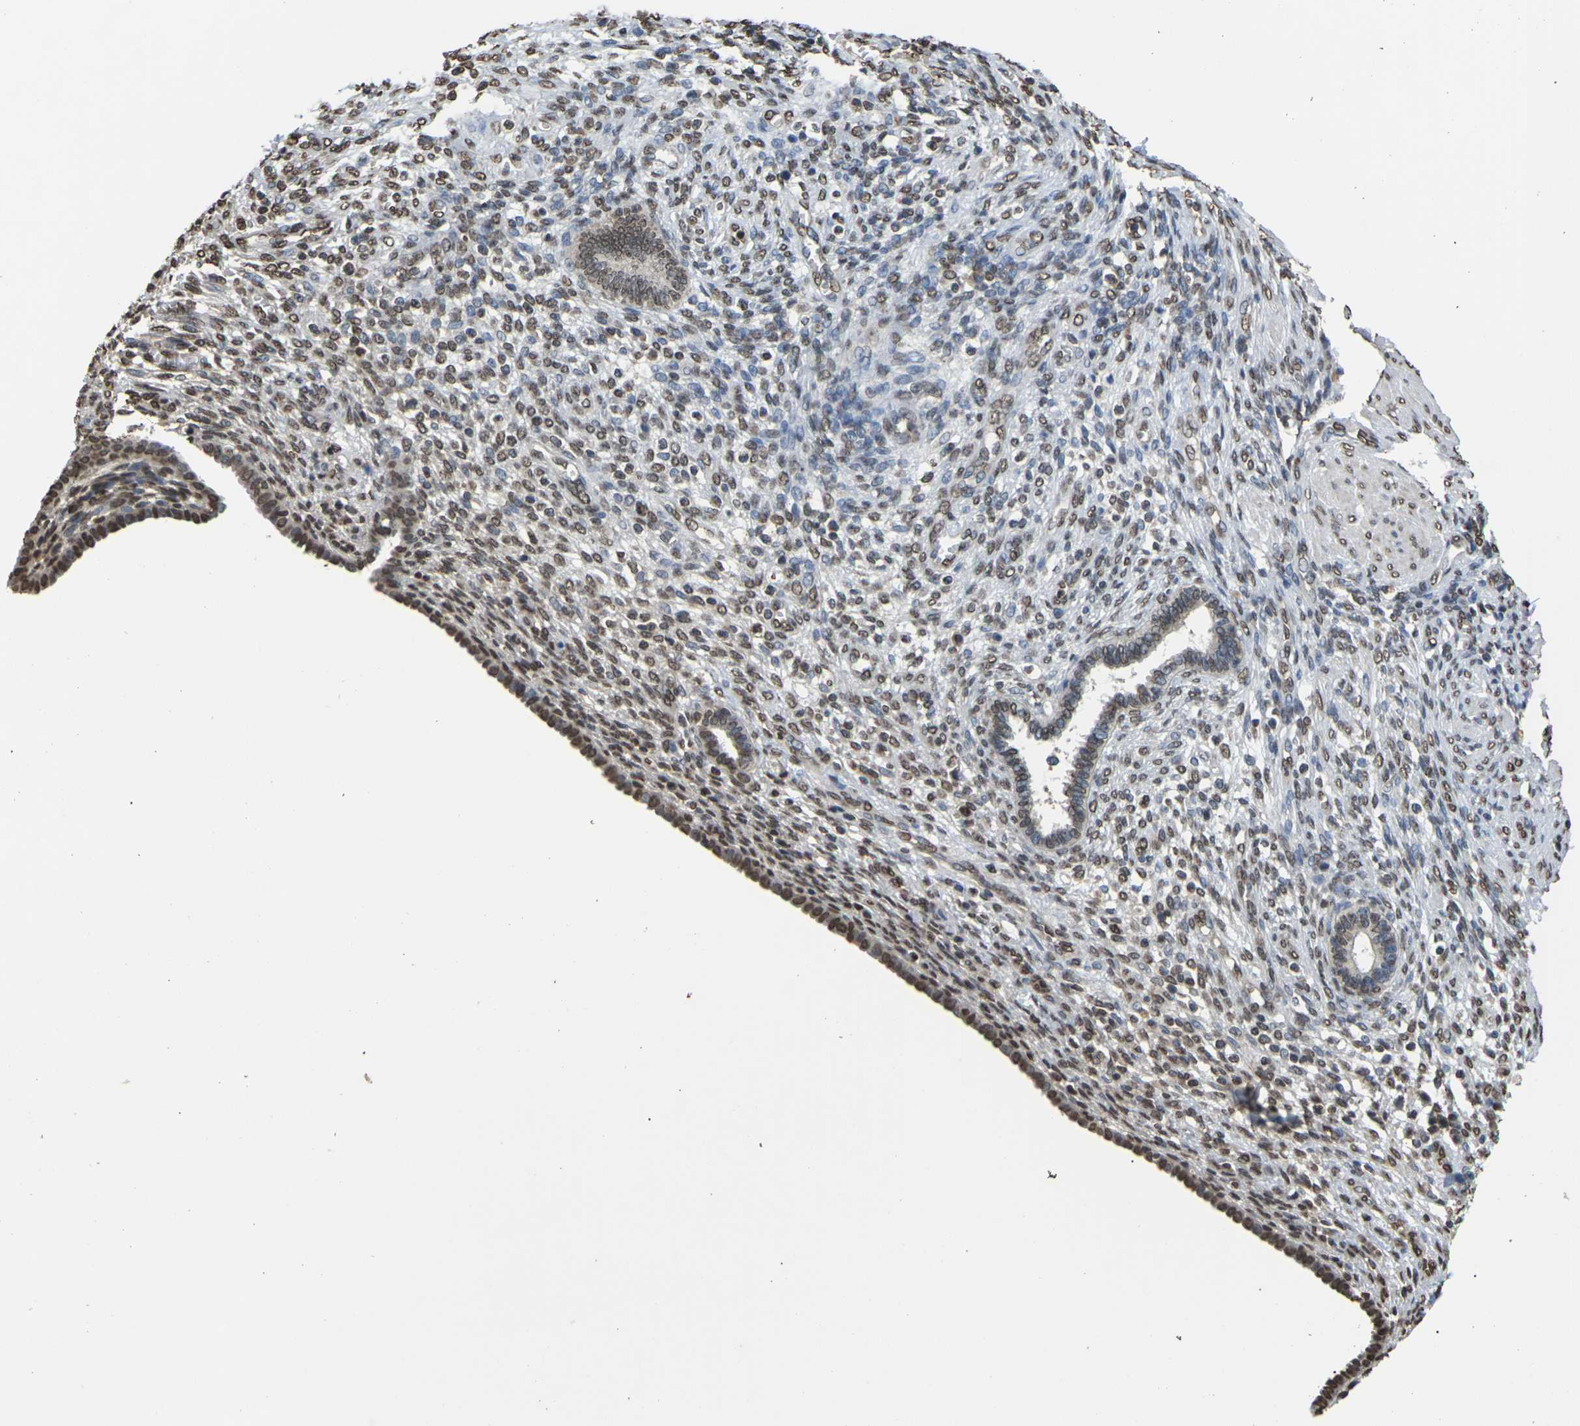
{"staining": {"intensity": "moderate", "quantity": "25%-75%", "location": "nuclear"}, "tissue": "endometrium", "cell_type": "Cells in endometrial stroma", "image_type": "normal", "snomed": [{"axis": "morphology", "description": "Normal tissue, NOS"}, {"axis": "topography", "description": "Endometrium"}], "caption": "An immunohistochemistry (IHC) photomicrograph of normal tissue is shown. Protein staining in brown highlights moderate nuclear positivity in endometrium within cells in endometrial stroma. The protein of interest is stained brown, and the nuclei are stained in blue (DAB IHC with brightfield microscopy, high magnification).", "gene": "EMSY", "patient": {"sex": "female", "age": 72}}